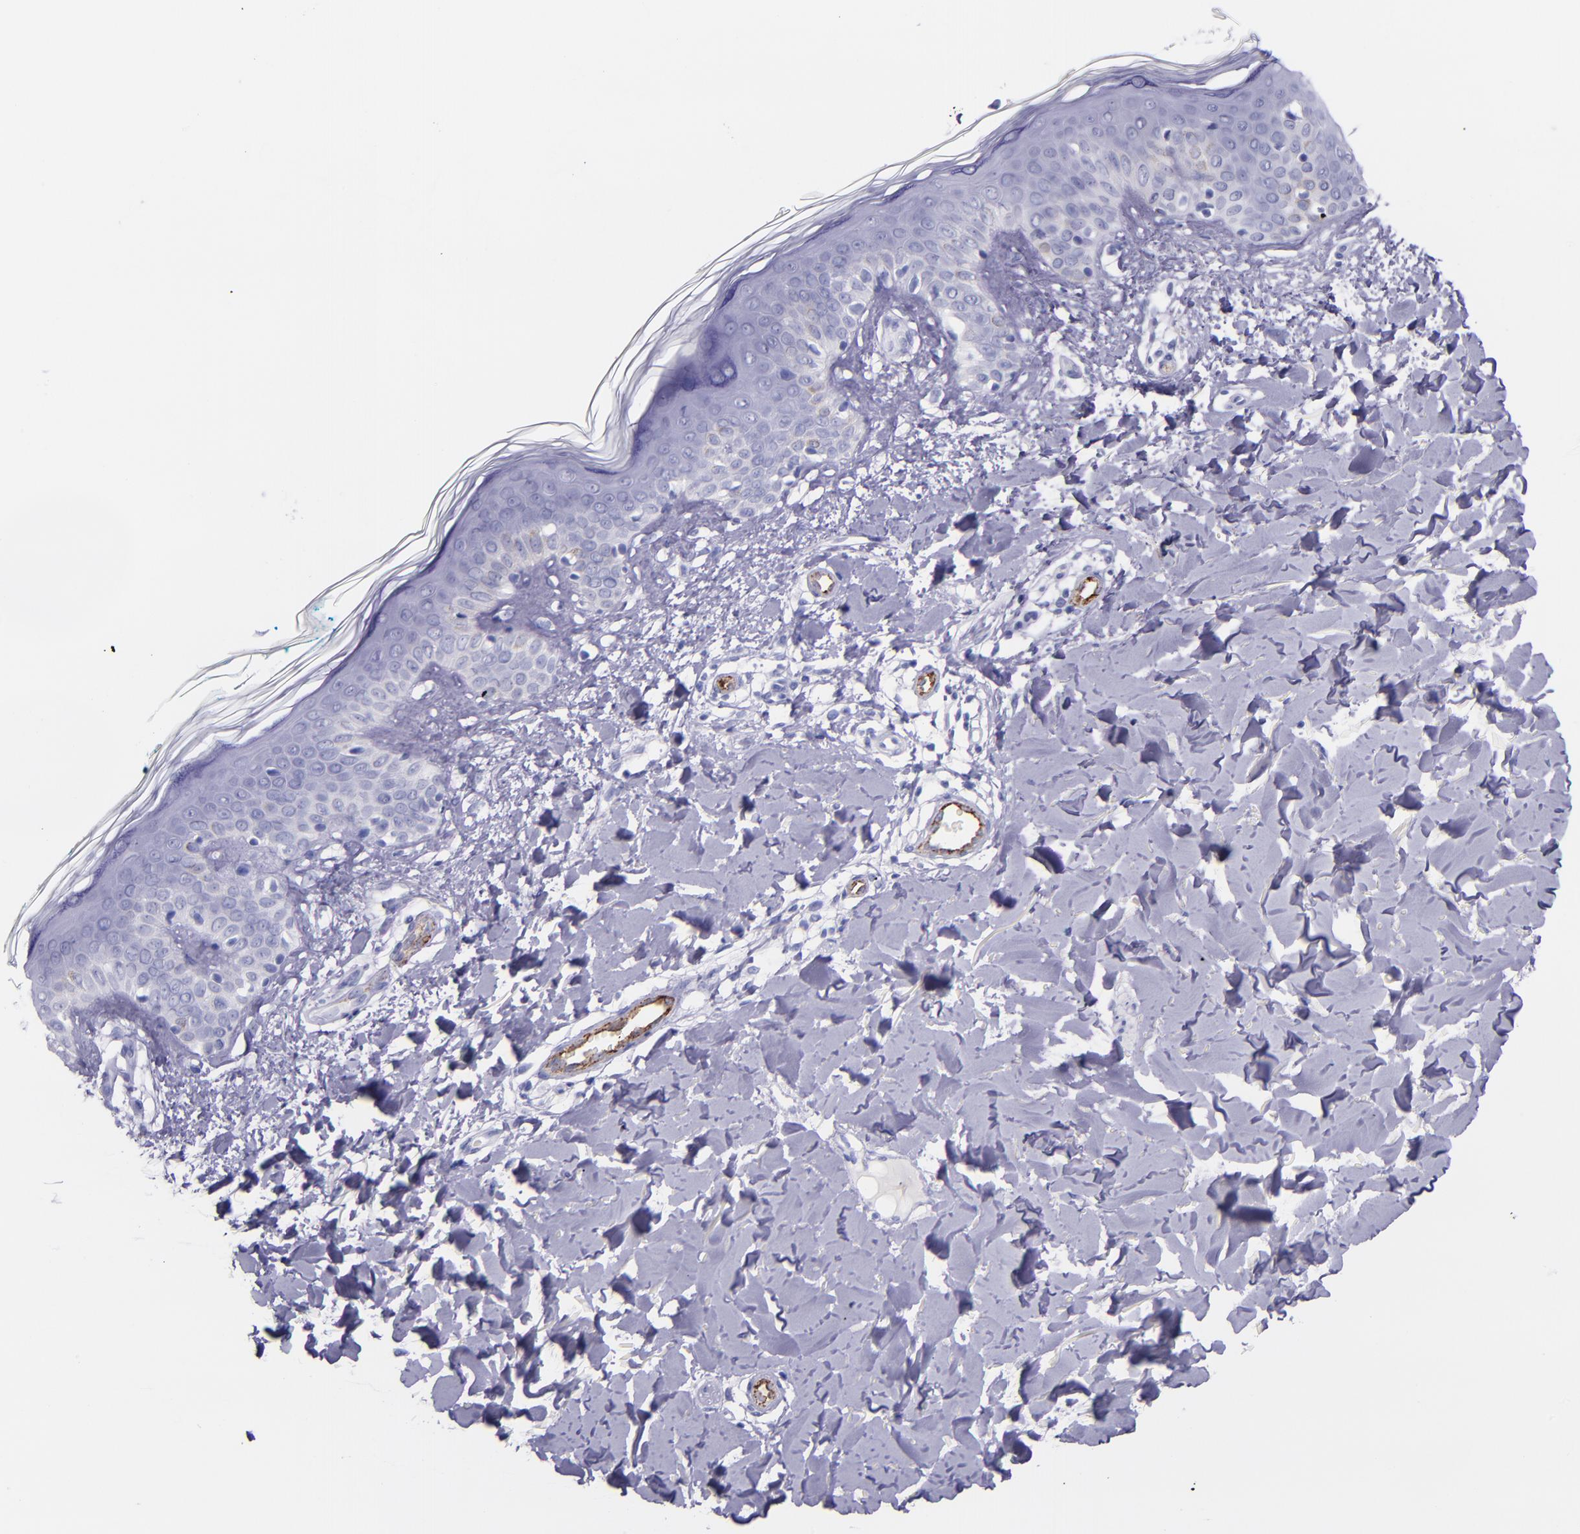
{"staining": {"intensity": "negative", "quantity": "none", "location": "none"}, "tissue": "skin", "cell_type": "Fibroblasts", "image_type": "normal", "snomed": [{"axis": "morphology", "description": "Normal tissue, NOS"}, {"axis": "topography", "description": "Skin"}], "caption": "Skin stained for a protein using IHC reveals no expression fibroblasts.", "gene": "SELE", "patient": {"sex": "male", "age": 32}}